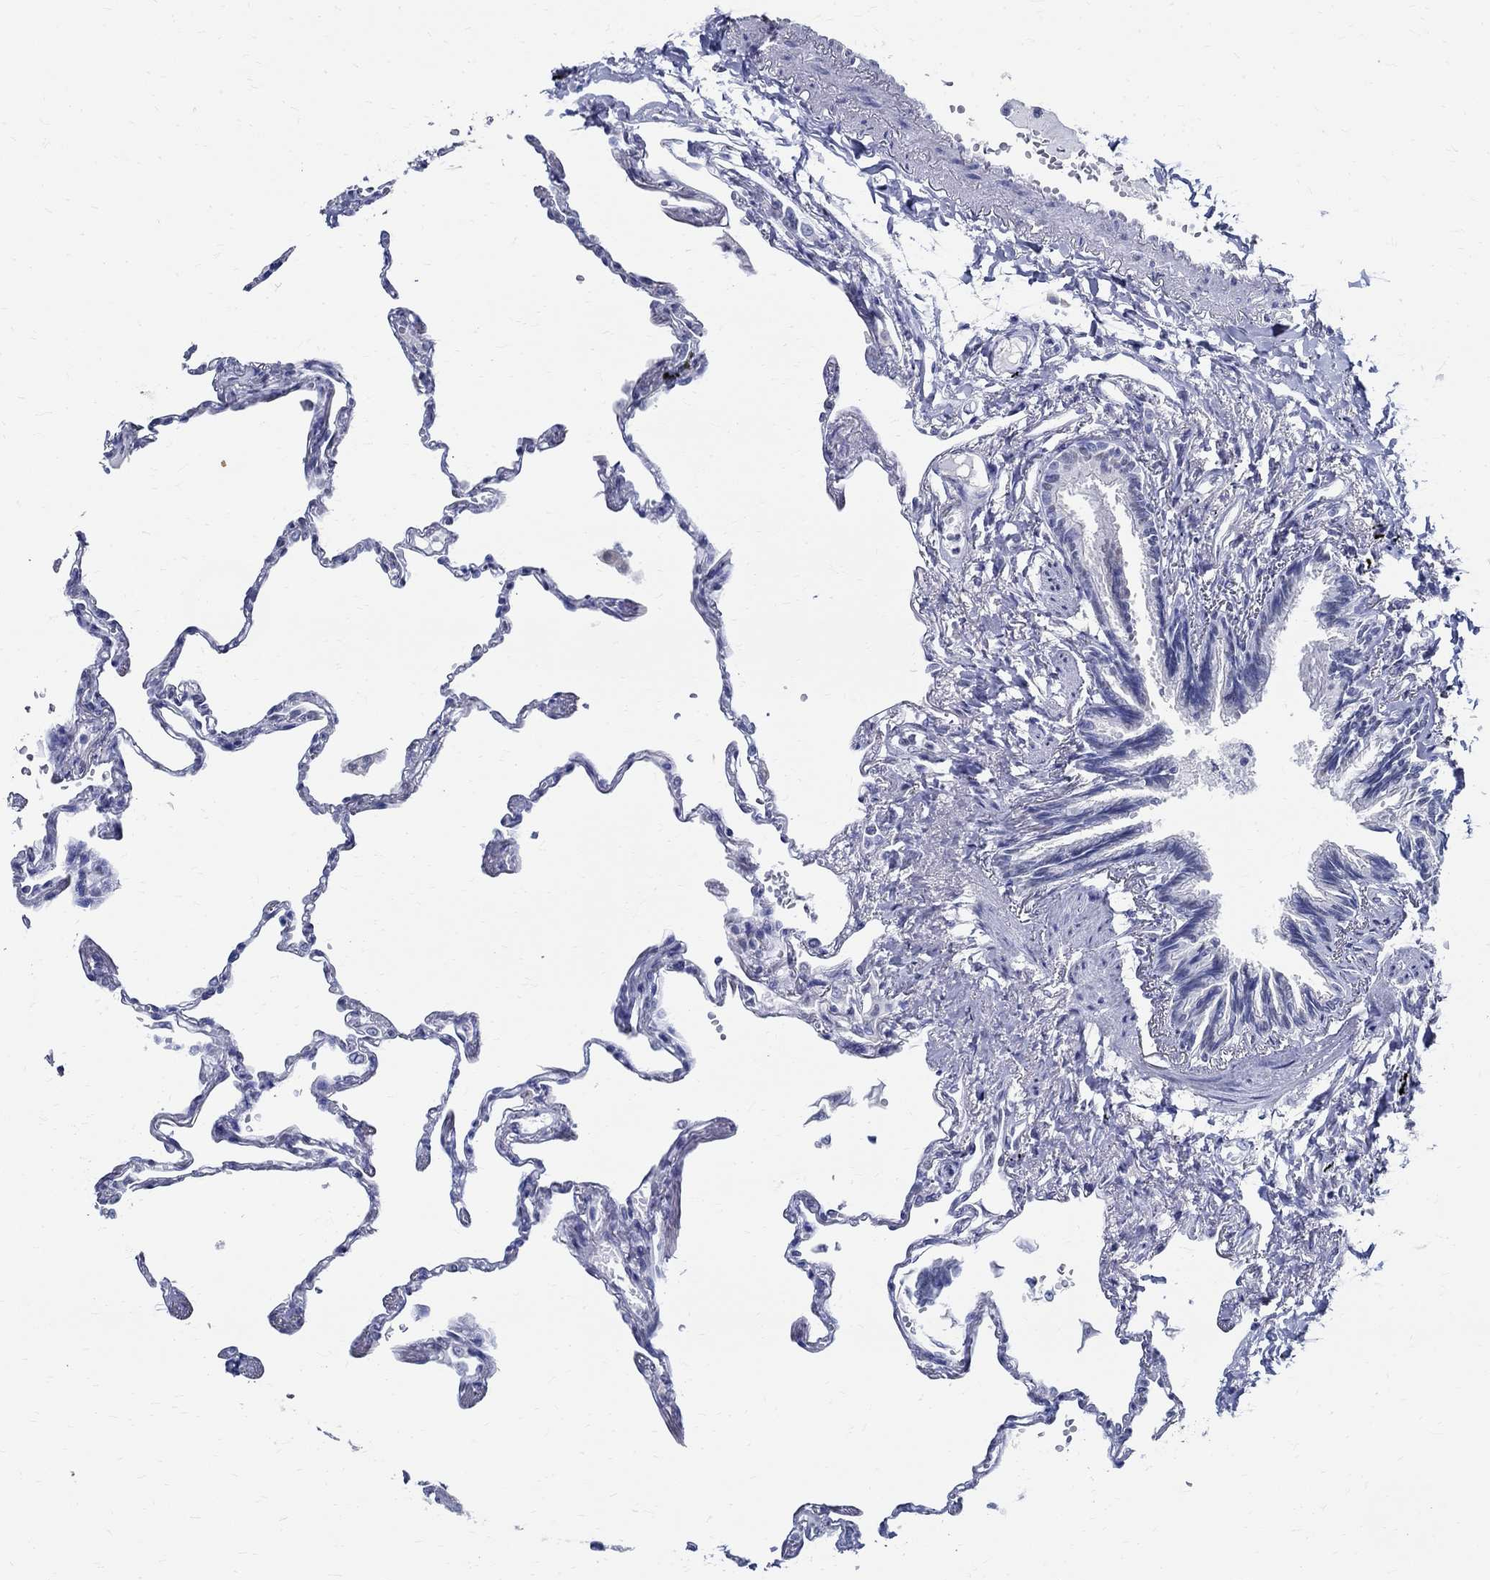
{"staining": {"intensity": "negative", "quantity": "none", "location": "none"}, "tissue": "lung", "cell_type": "Alveolar cells", "image_type": "normal", "snomed": [{"axis": "morphology", "description": "Normal tissue, NOS"}, {"axis": "topography", "description": "Lung"}], "caption": "This is an immunohistochemistry photomicrograph of unremarkable lung. There is no positivity in alveolar cells.", "gene": "TSPAN16", "patient": {"sex": "male", "age": 78}}